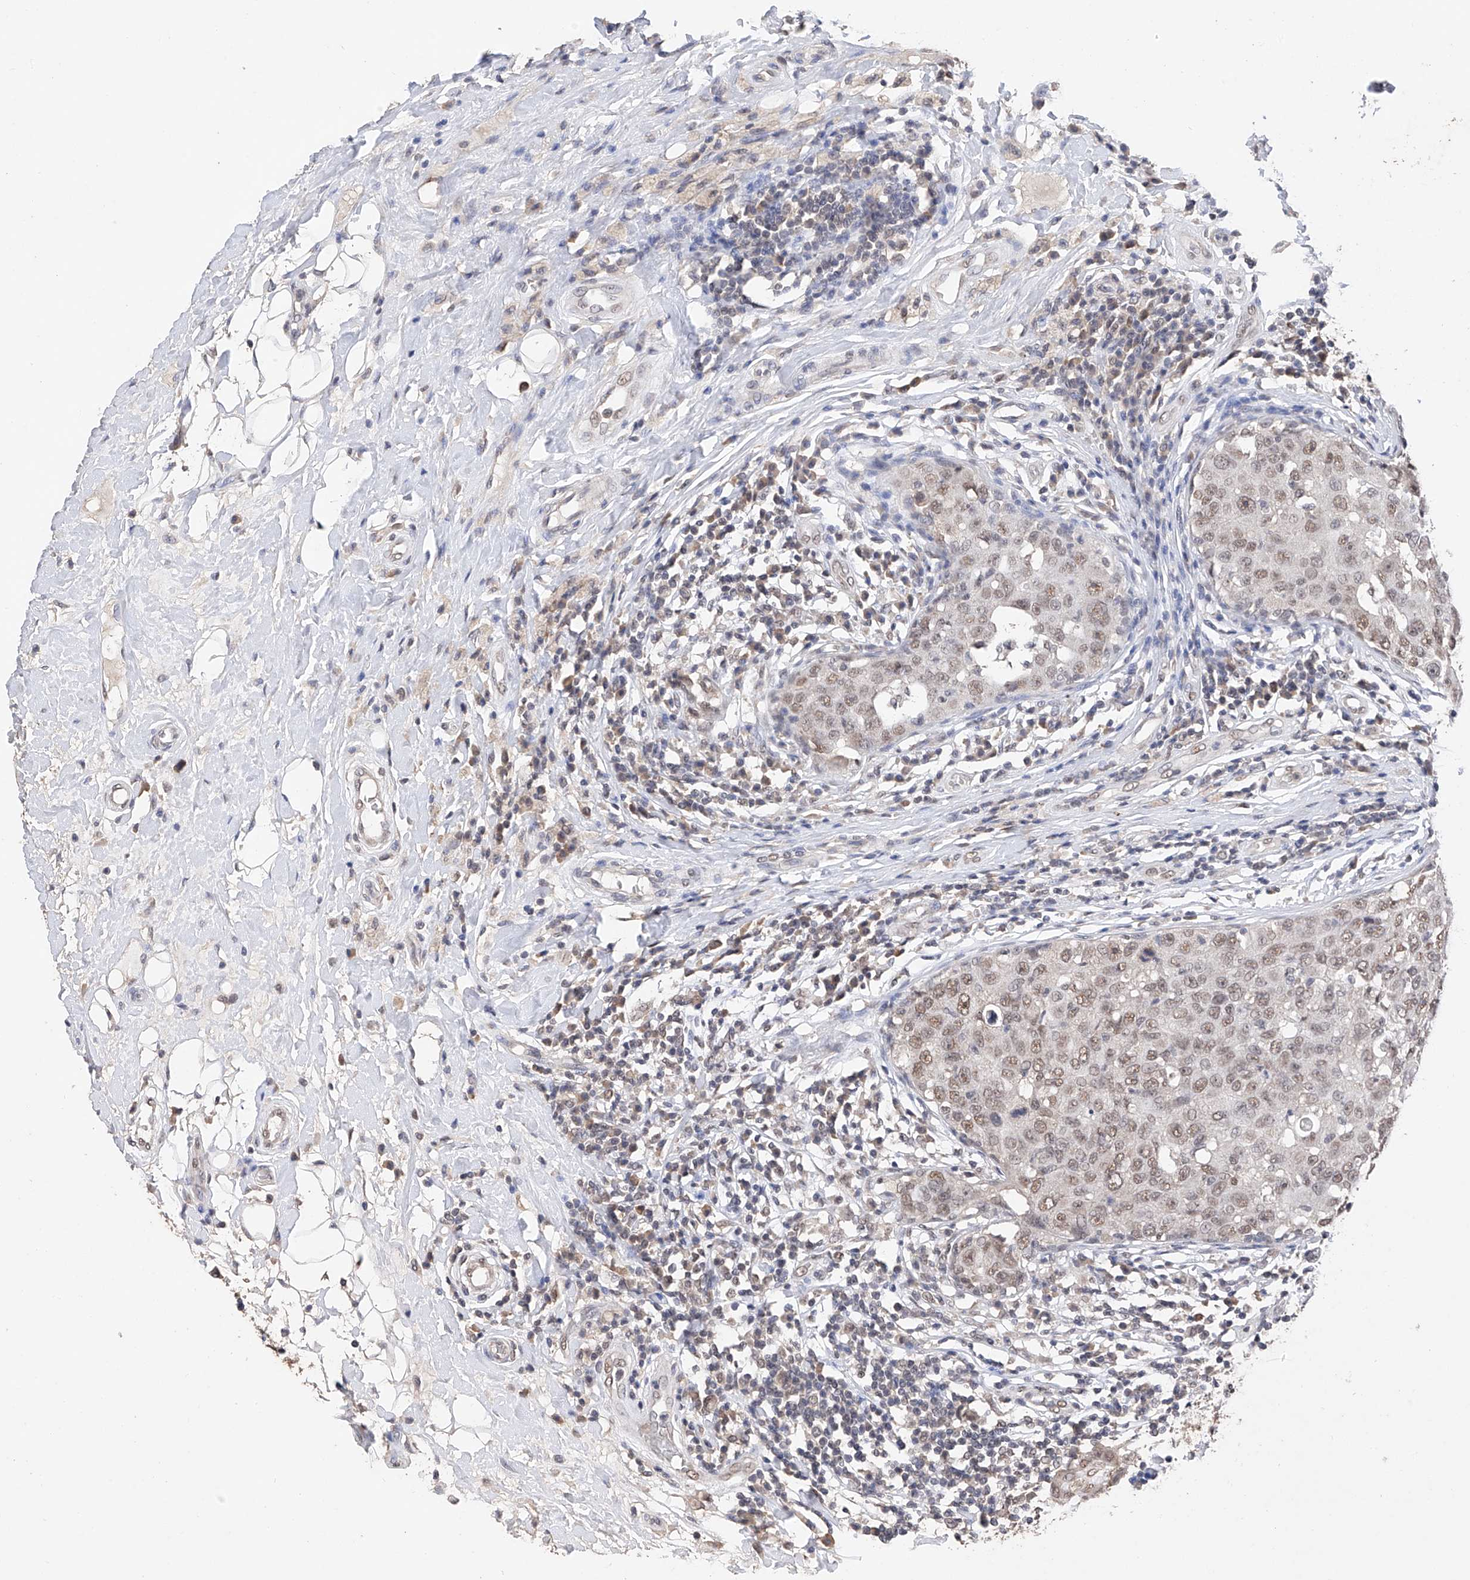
{"staining": {"intensity": "weak", "quantity": ">75%", "location": "nuclear"}, "tissue": "breast cancer", "cell_type": "Tumor cells", "image_type": "cancer", "snomed": [{"axis": "morphology", "description": "Duct carcinoma"}, {"axis": "topography", "description": "Breast"}], "caption": "IHC image of neoplastic tissue: human breast cancer (invasive ductal carcinoma) stained using immunohistochemistry displays low levels of weak protein expression localized specifically in the nuclear of tumor cells, appearing as a nuclear brown color.", "gene": "DMAP1", "patient": {"sex": "female", "age": 27}}